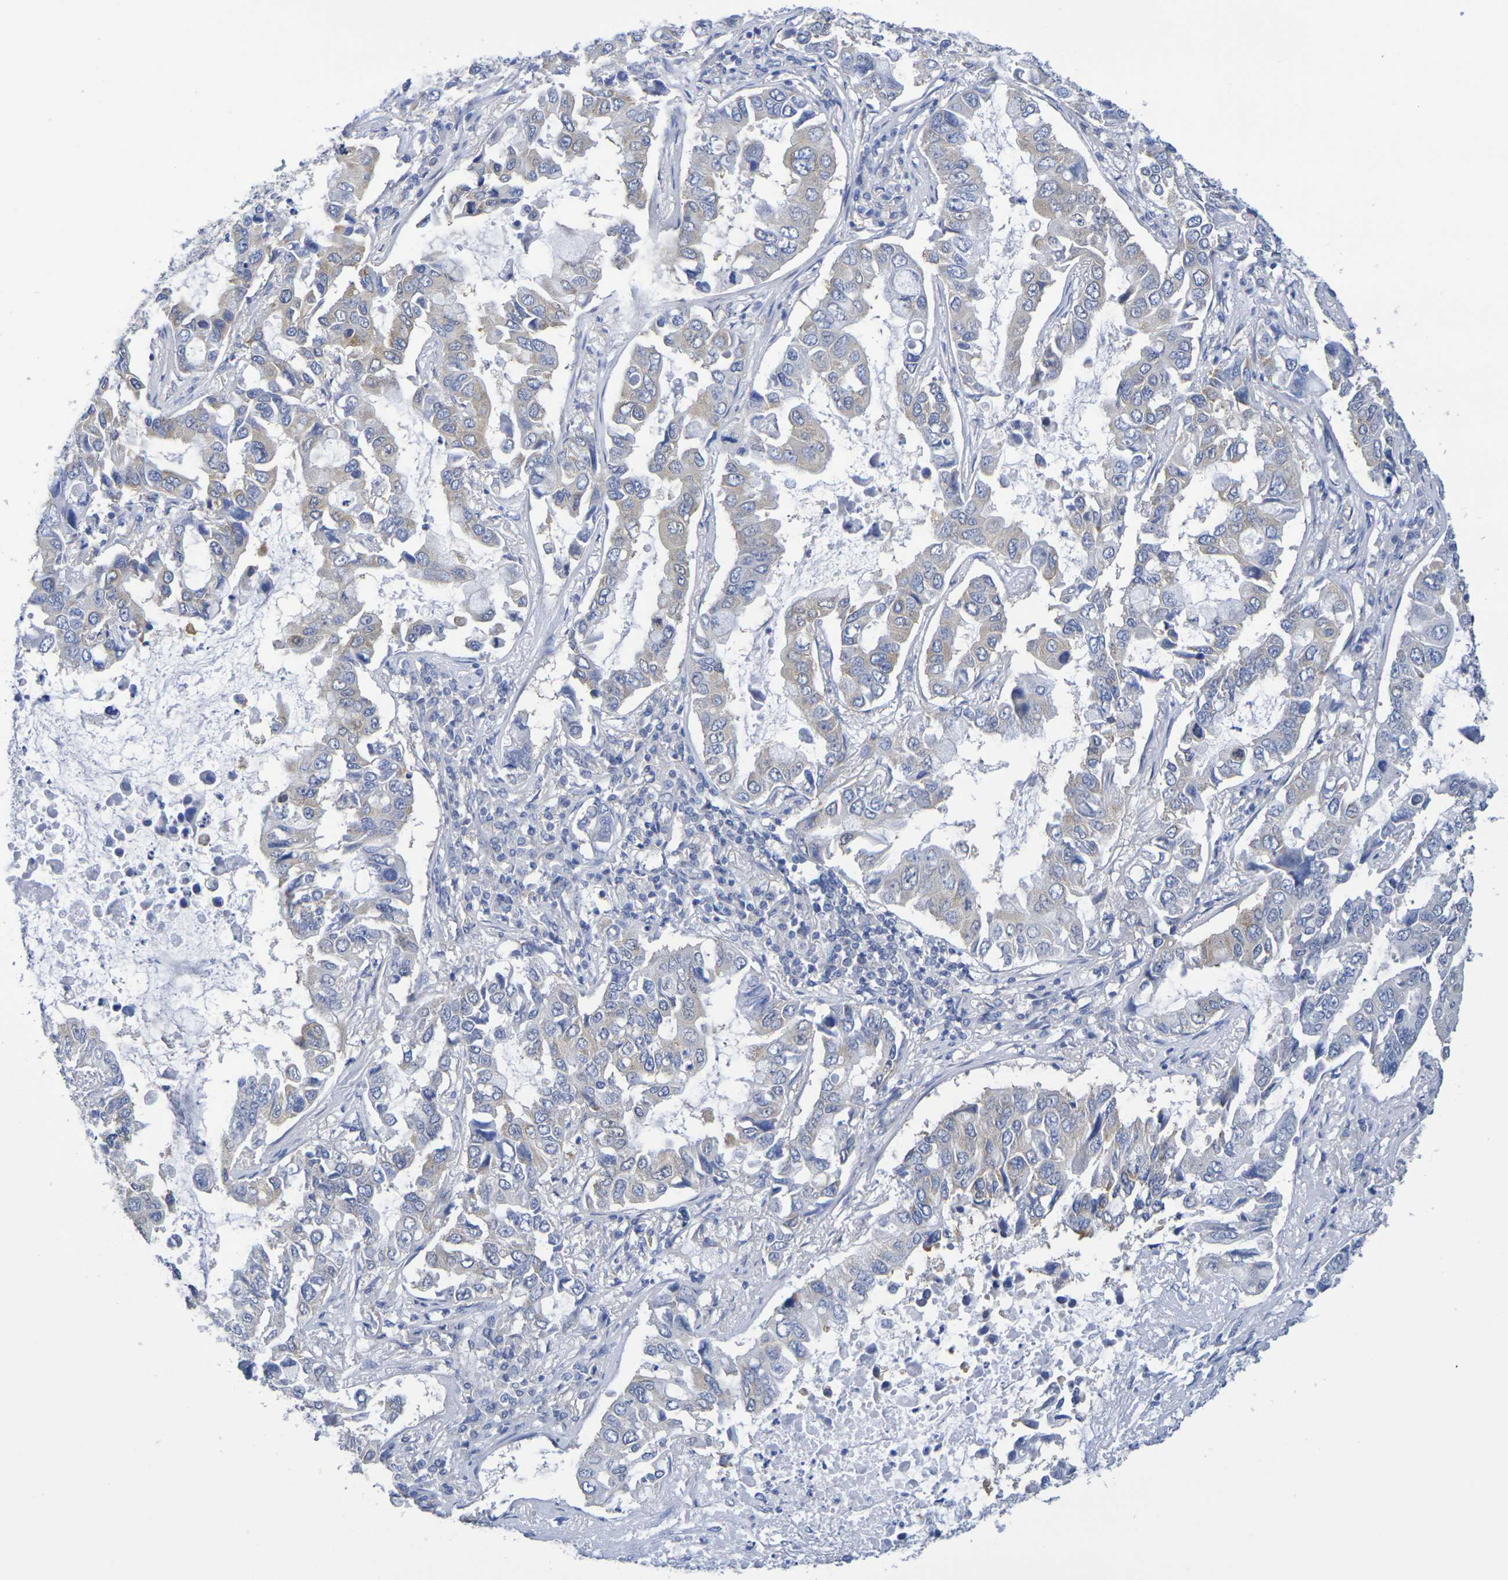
{"staining": {"intensity": "weak", "quantity": ">75%", "location": "cytoplasmic/membranous"}, "tissue": "lung cancer", "cell_type": "Tumor cells", "image_type": "cancer", "snomed": [{"axis": "morphology", "description": "Adenocarcinoma, NOS"}, {"axis": "topography", "description": "Lung"}], "caption": "DAB (3,3'-diaminobenzidine) immunohistochemical staining of human lung cancer (adenocarcinoma) shows weak cytoplasmic/membranous protein expression in about >75% of tumor cells.", "gene": "TMCC3", "patient": {"sex": "male", "age": 64}}